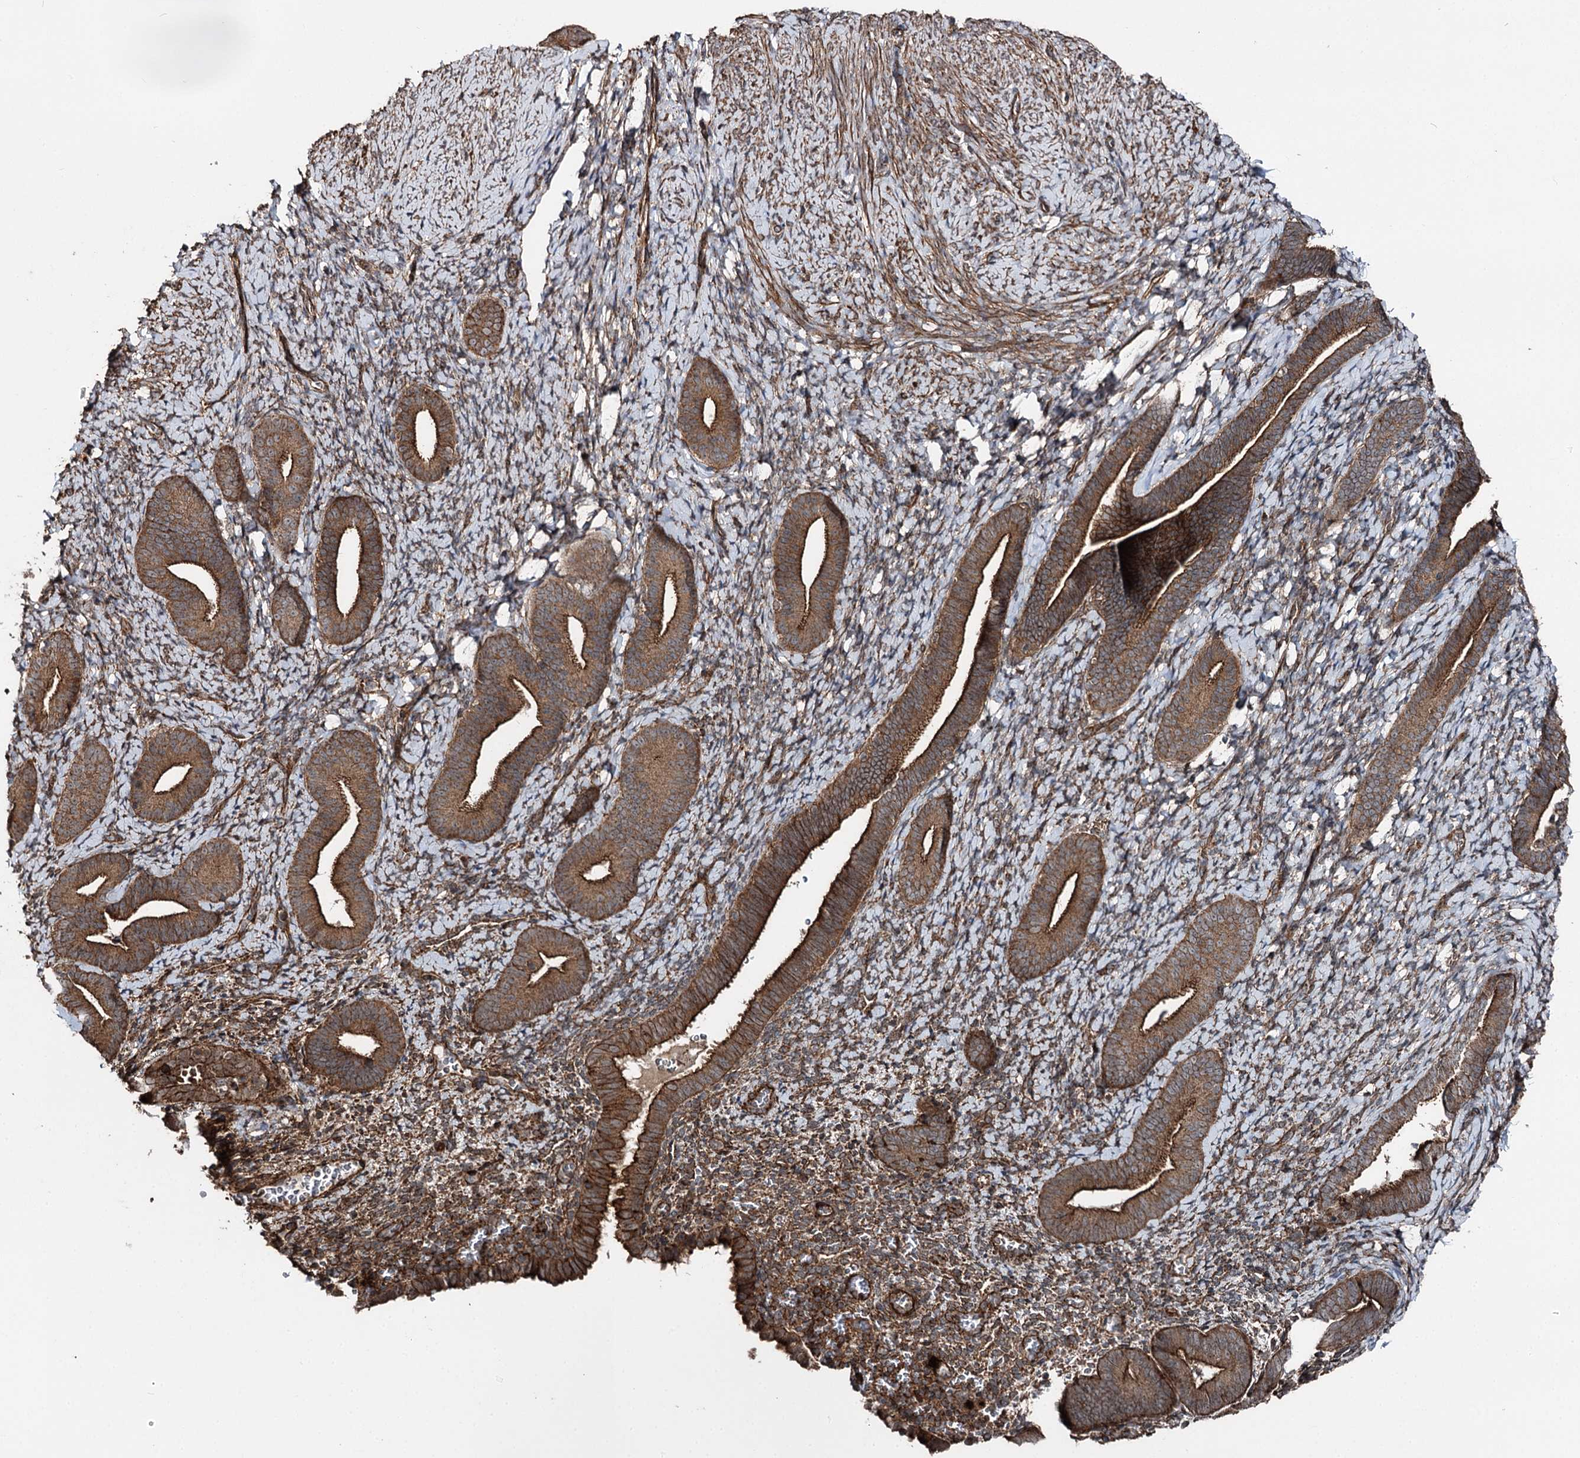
{"staining": {"intensity": "moderate", "quantity": "25%-75%", "location": "cytoplasmic/membranous"}, "tissue": "endometrium", "cell_type": "Cells in endometrial stroma", "image_type": "normal", "snomed": [{"axis": "morphology", "description": "Normal tissue, NOS"}, {"axis": "topography", "description": "Endometrium"}], "caption": "A medium amount of moderate cytoplasmic/membranous expression is present in approximately 25%-75% of cells in endometrial stroma in benign endometrium. (Brightfield microscopy of DAB IHC at high magnification).", "gene": "ITFG2", "patient": {"sex": "female", "age": 65}}